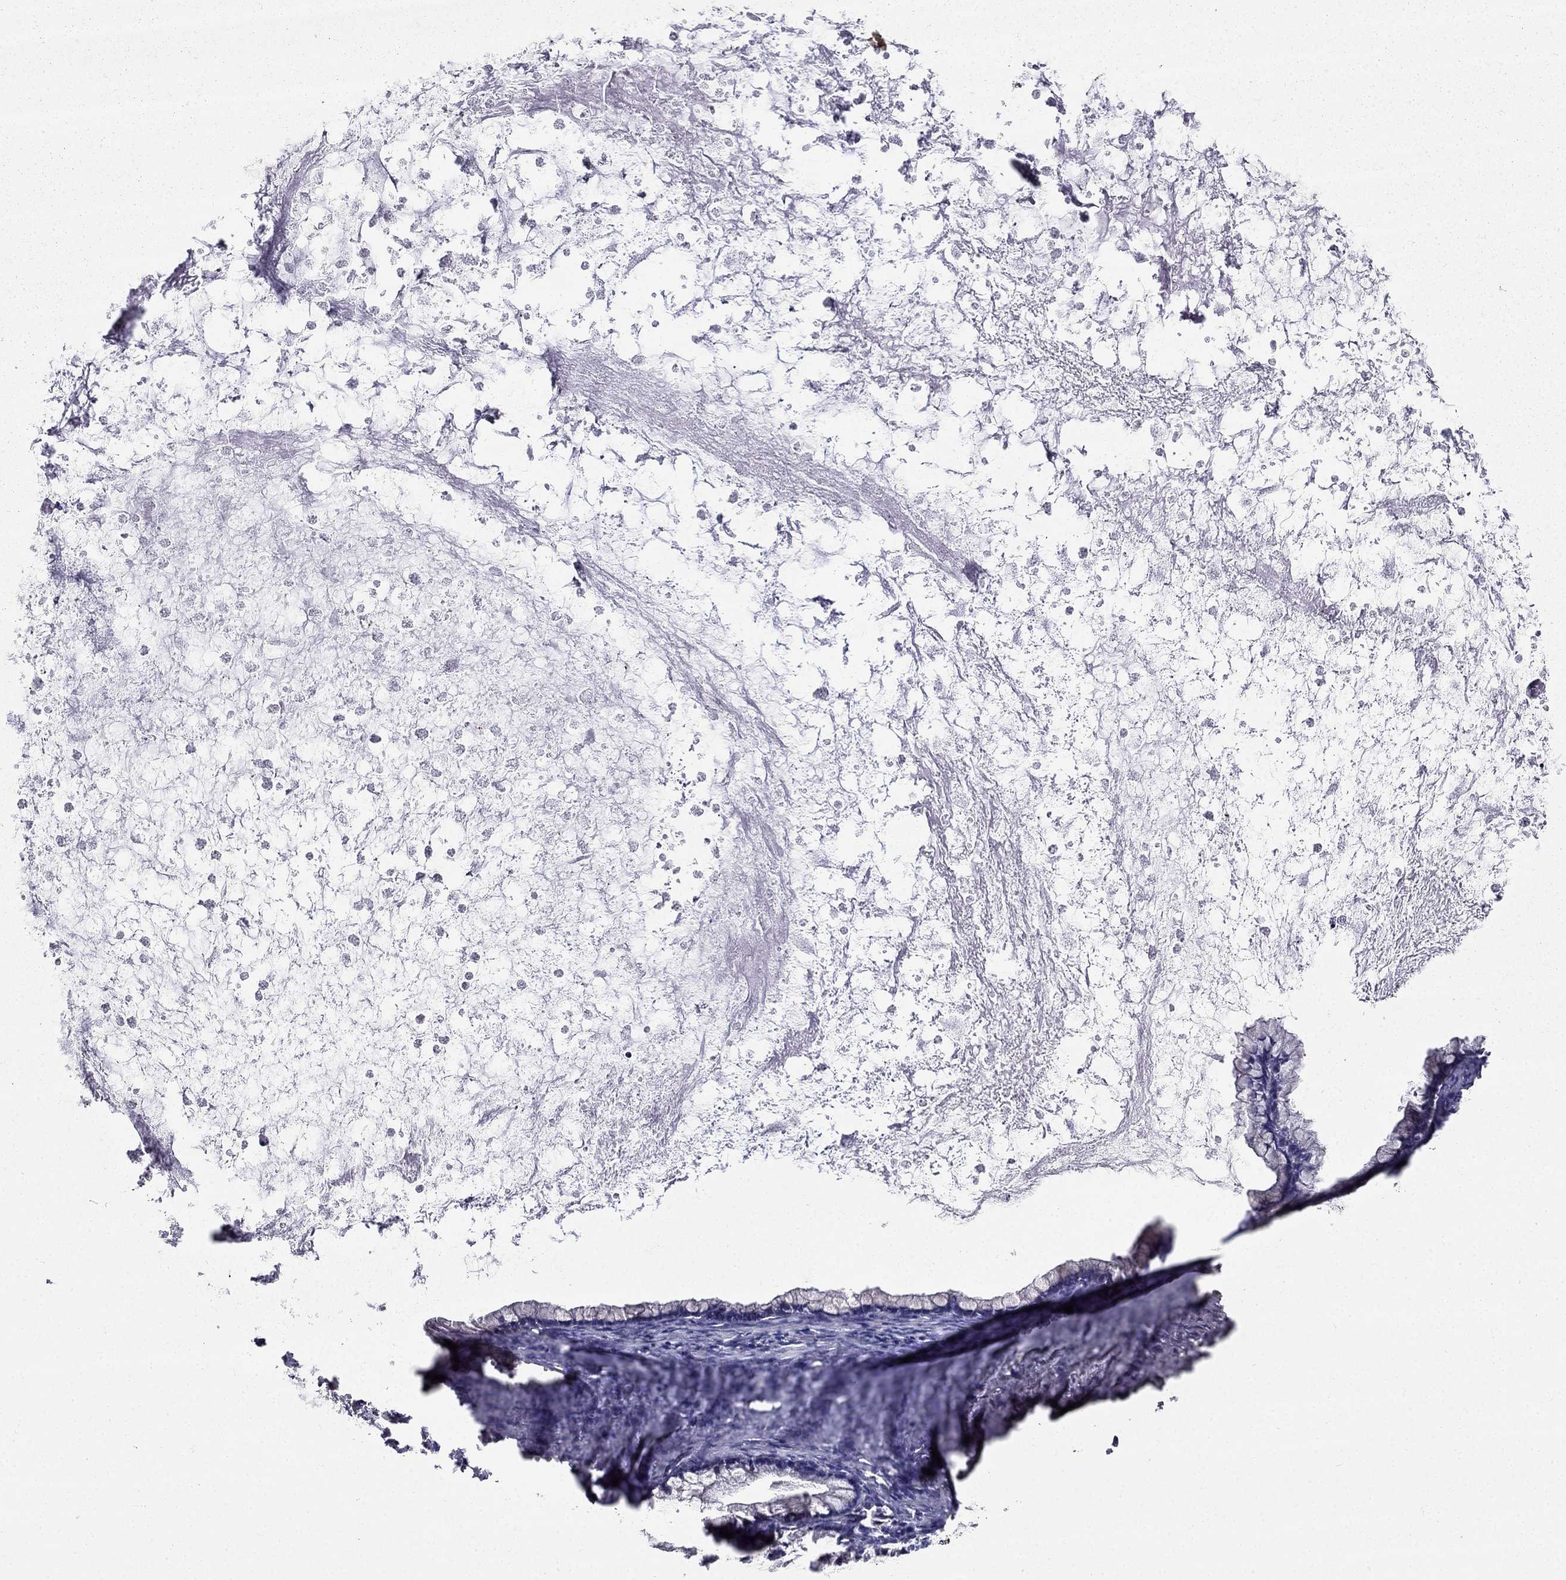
{"staining": {"intensity": "weak", "quantity": "<25%", "location": "cytoplasmic/membranous"}, "tissue": "ovarian cancer", "cell_type": "Tumor cells", "image_type": "cancer", "snomed": [{"axis": "morphology", "description": "Cystadenocarcinoma, mucinous, NOS"}, {"axis": "topography", "description": "Ovary"}], "caption": "Photomicrograph shows no protein staining in tumor cells of ovarian cancer (mucinous cystadenocarcinoma) tissue.", "gene": "ARHGEF28", "patient": {"sex": "female", "age": 67}}